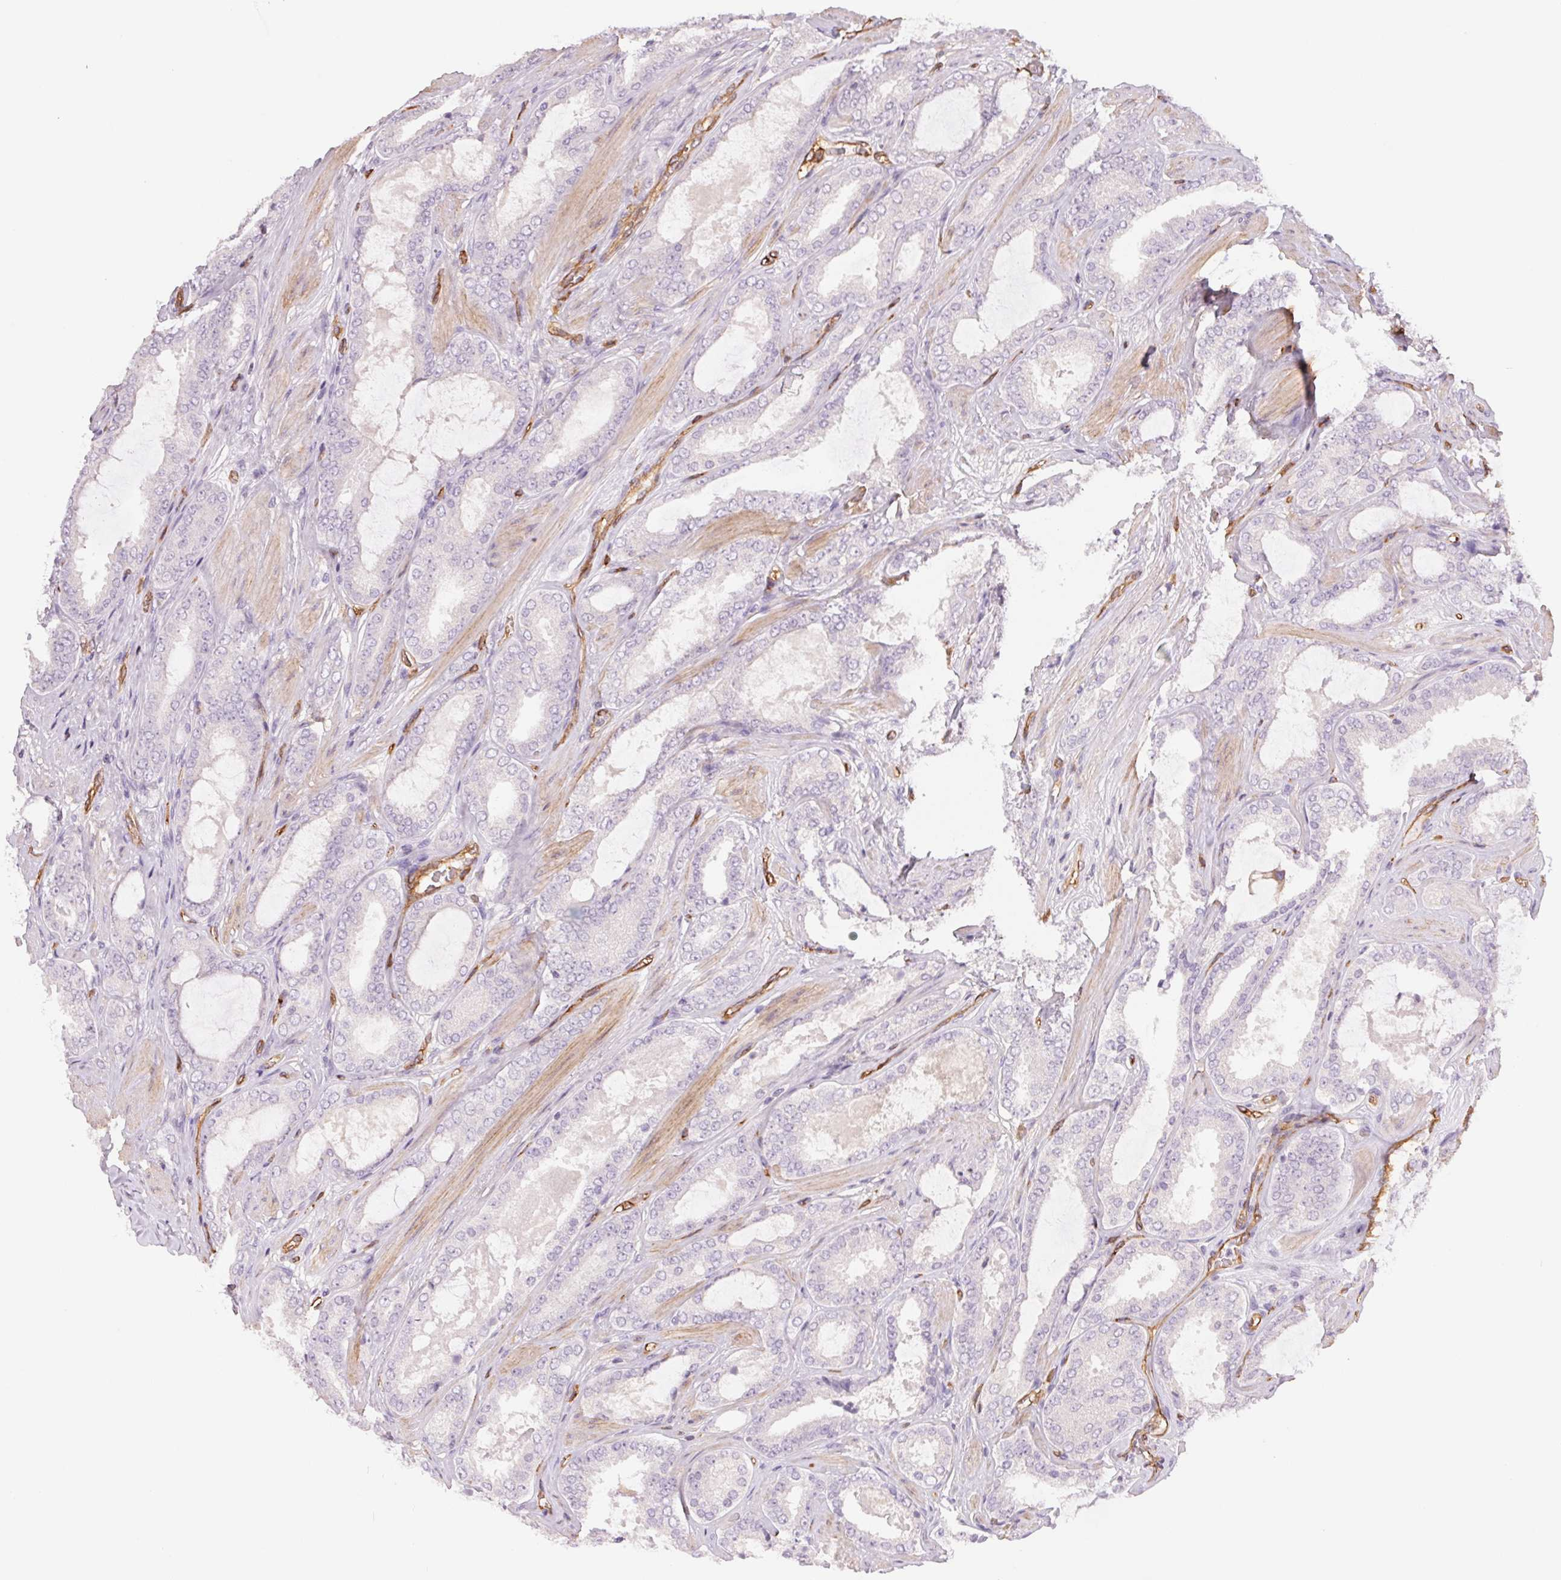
{"staining": {"intensity": "negative", "quantity": "none", "location": "none"}, "tissue": "prostate cancer", "cell_type": "Tumor cells", "image_type": "cancer", "snomed": [{"axis": "morphology", "description": "Adenocarcinoma, High grade"}, {"axis": "topography", "description": "Prostate"}], "caption": "IHC image of neoplastic tissue: human prostate cancer (adenocarcinoma (high-grade)) stained with DAB shows no significant protein expression in tumor cells.", "gene": "ANKRD13B", "patient": {"sex": "male", "age": 63}}